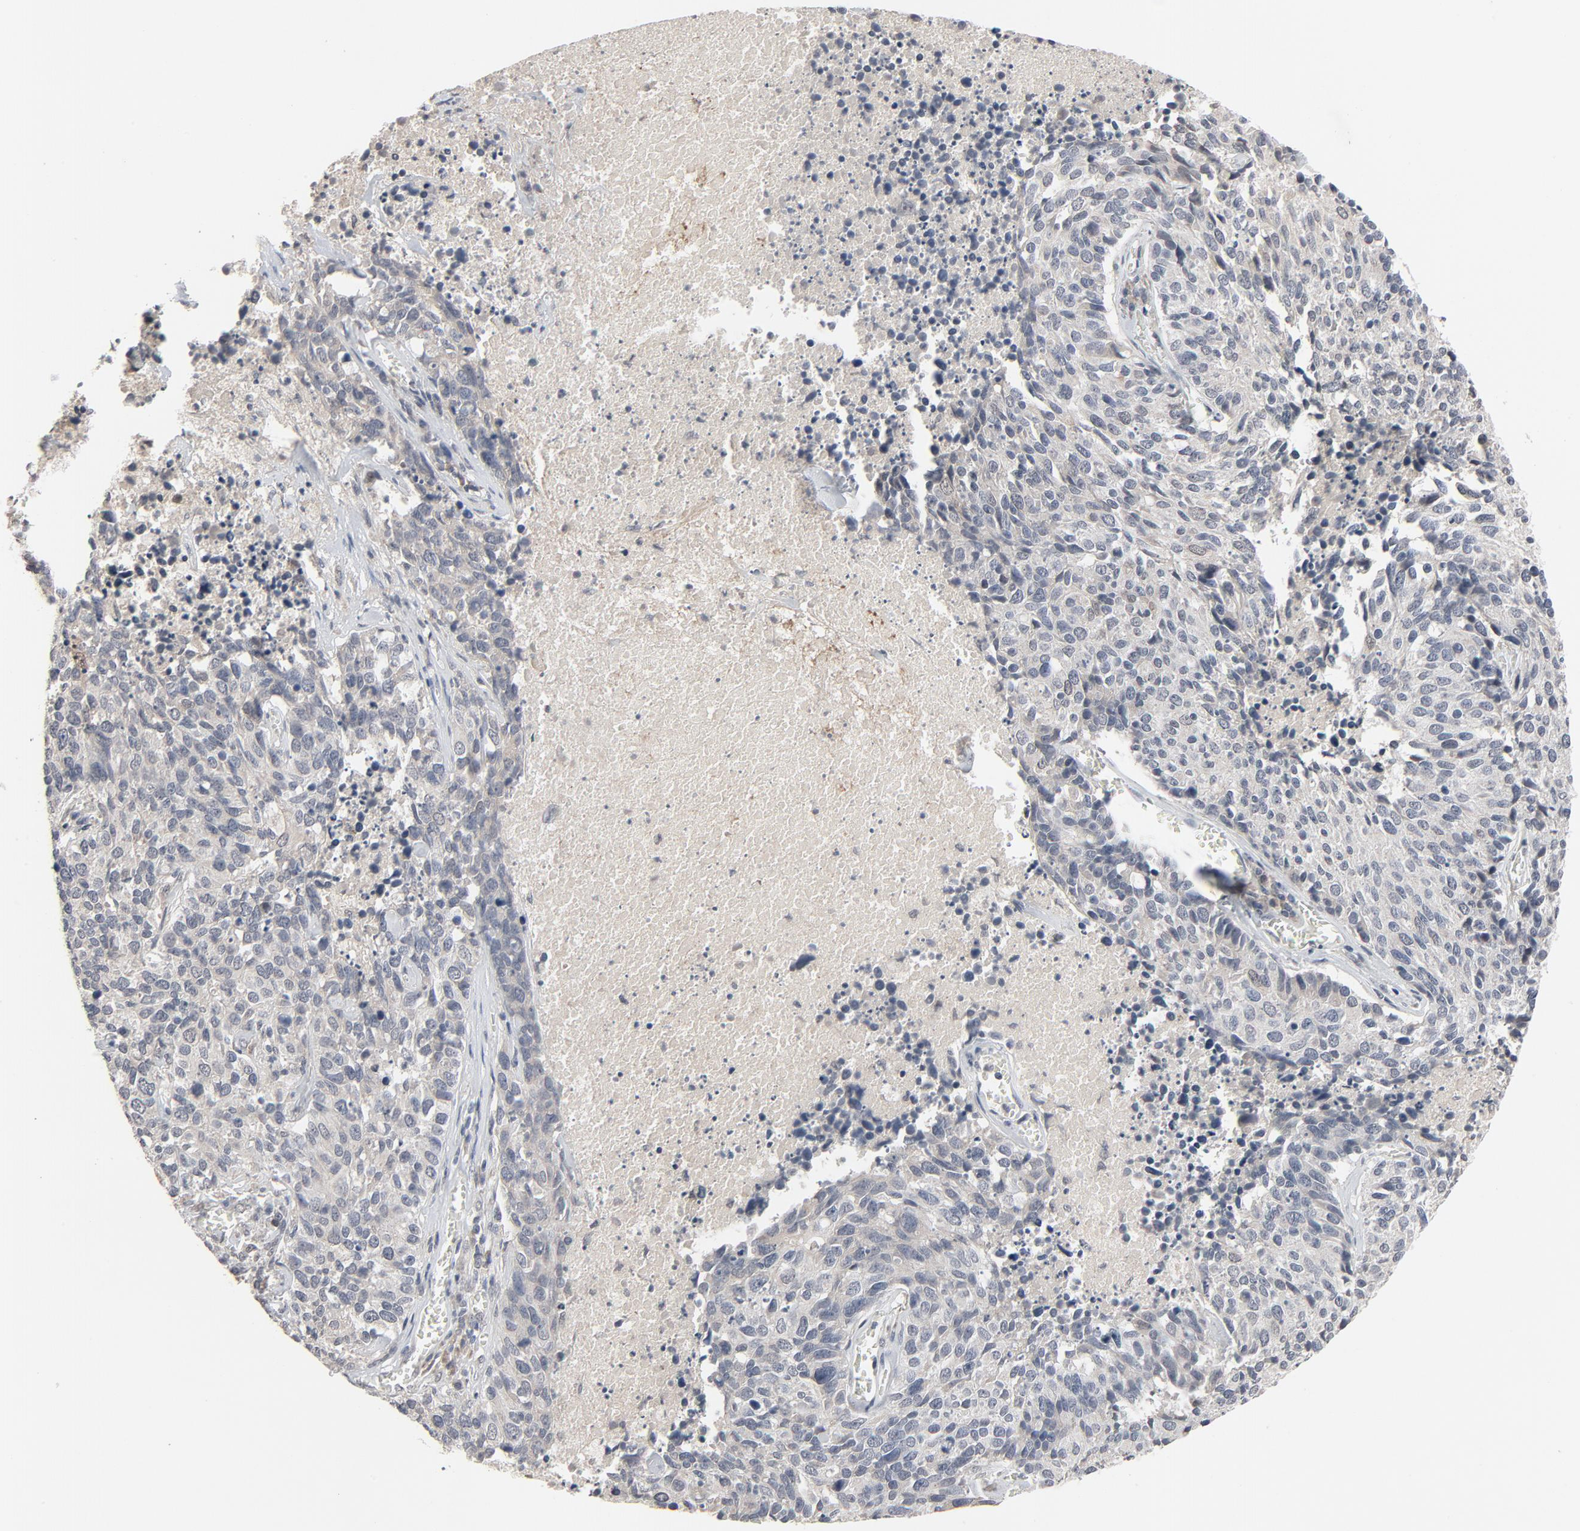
{"staining": {"intensity": "negative", "quantity": "none", "location": "none"}, "tissue": "lung cancer", "cell_type": "Tumor cells", "image_type": "cancer", "snomed": [{"axis": "morphology", "description": "Neoplasm, malignant, NOS"}, {"axis": "topography", "description": "Lung"}], "caption": "This is an immunohistochemistry (IHC) histopathology image of lung neoplasm (malignant). There is no positivity in tumor cells.", "gene": "MT3", "patient": {"sex": "female", "age": 76}}